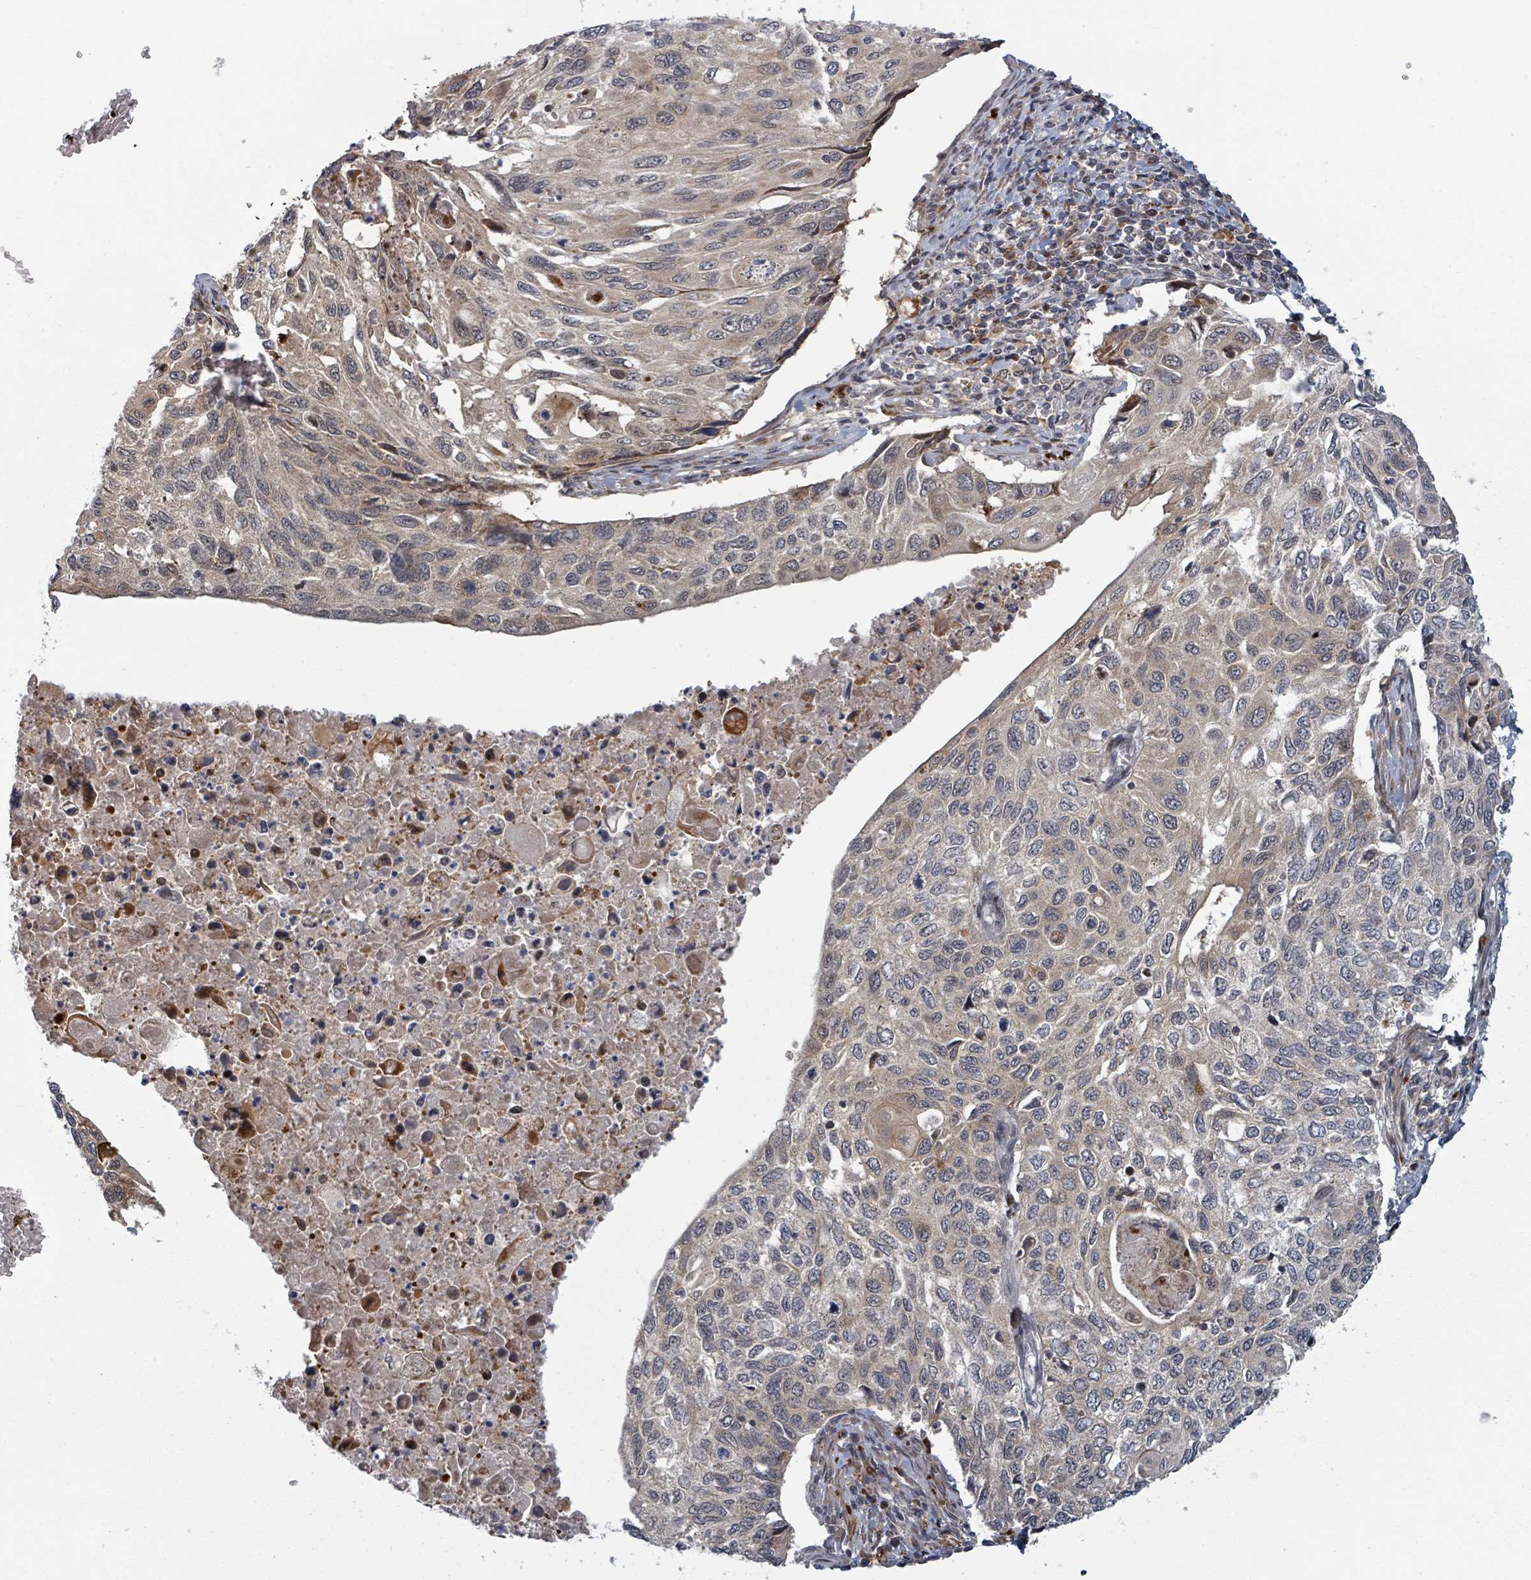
{"staining": {"intensity": "moderate", "quantity": "<25%", "location": "cytoplasmic/membranous"}, "tissue": "cervical cancer", "cell_type": "Tumor cells", "image_type": "cancer", "snomed": [{"axis": "morphology", "description": "Squamous cell carcinoma, NOS"}, {"axis": "topography", "description": "Cervix"}], "caption": "Cervical squamous cell carcinoma stained for a protein displays moderate cytoplasmic/membranous positivity in tumor cells.", "gene": "GTF3C1", "patient": {"sex": "female", "age": 70}}